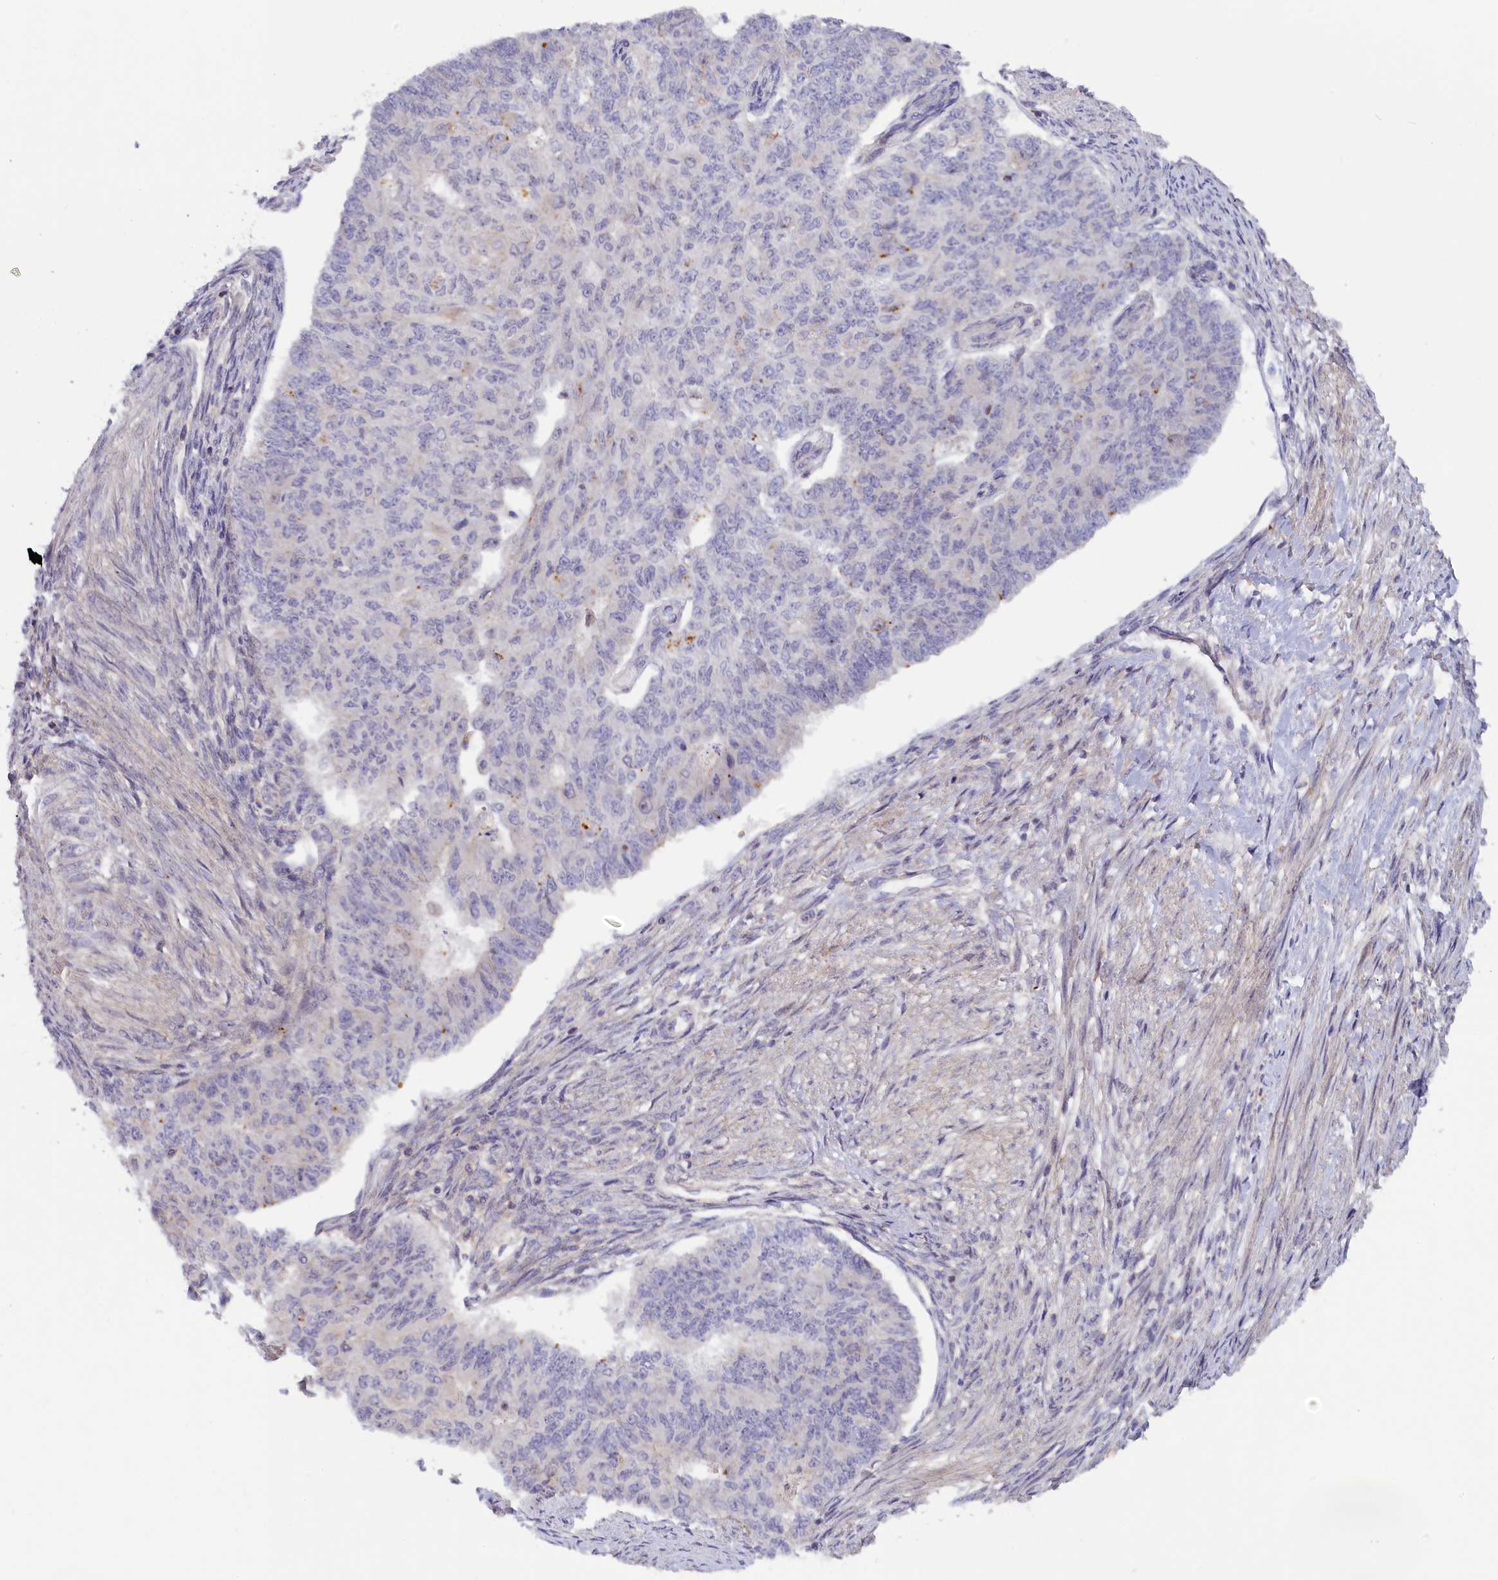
{"staining": {"intensity": "negative", "quantity": "none", "location": "none"}, "tissue": "endometrial cancer", "cell_type": "Tumor cells", "image_type": "cancer", "snomed": [{"axis": "morphology", "description": "Adenocarcinoma, NOS"}, {"axis": "topography", "description": "Endometrium"}], "caption": "DAB (3,3'-diaminobenzidine) immunohistochemical staining of adenocarcinoma (endometrial) exhibits no significant positivity in tumor cells.", "gene": "HYKK", "patient": {"sex": "female", "age": 32}}